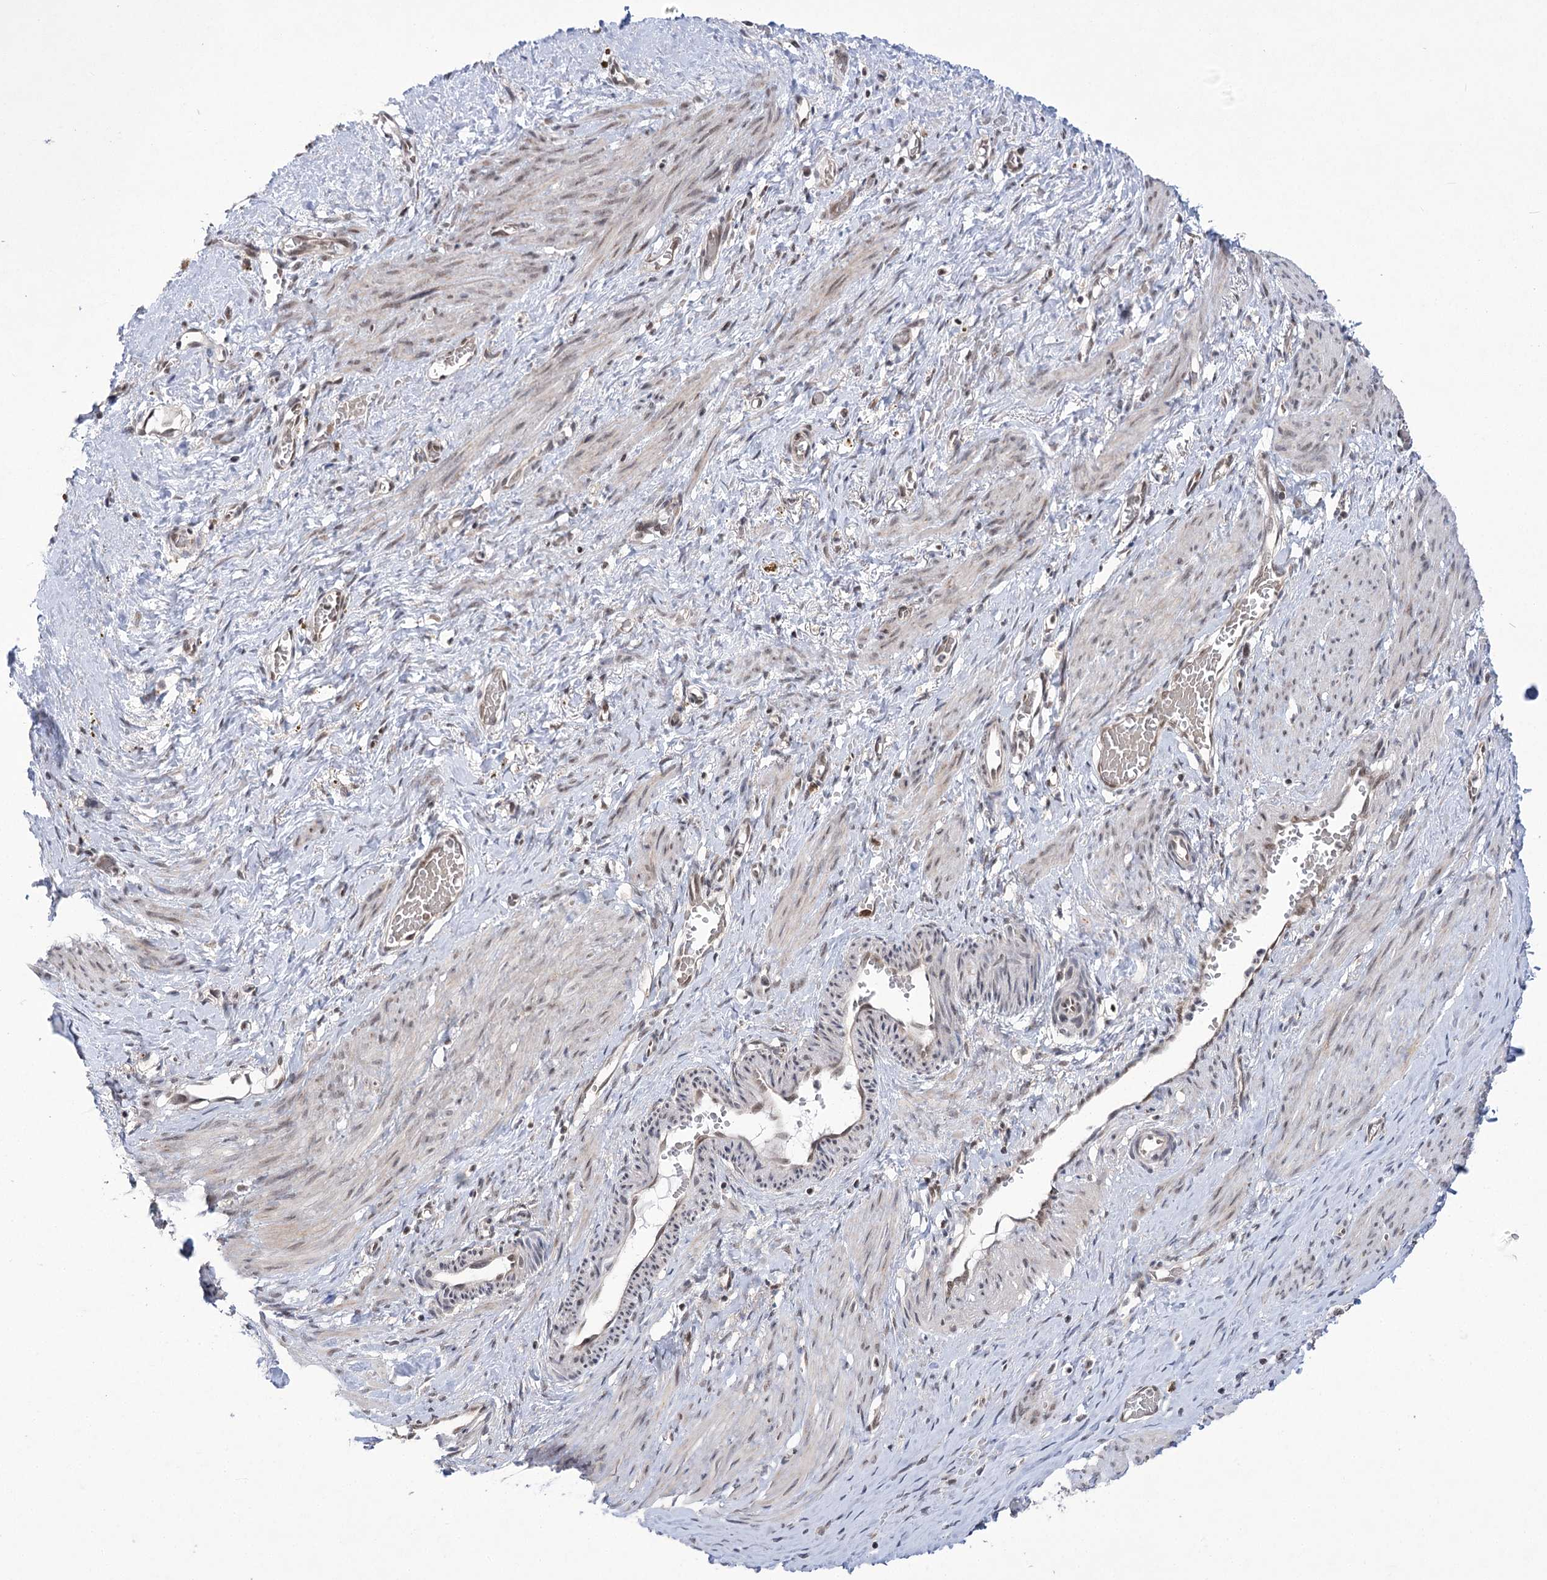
{"staining": {"intensity": "weak", "quantity": "25%-75%", "location": "nuclear"}, "tissue": "smooth muscle", "cell_type": "Smooth muscle cells", "image_type": "normal", "snomed": [{"axis": "morphology", "description": "Normal tissue, NOS"}, {"axis": "topography", "description": "Endometrium"}], "caption": "Brown immunohistochemical staining in normal human smooth muscle displays weak nuclear staining in approximately 25%-75% of smooth muscle cells. The staining was performed using DAB (3,3'-diaminobenzidine) to visualize the protein expression in brown, while the nuclei were stained in blue with hematoxylin (Magnification: 20x).", "gene": "ZMAT2", "patient": {"sex": "female", "age": 33}}